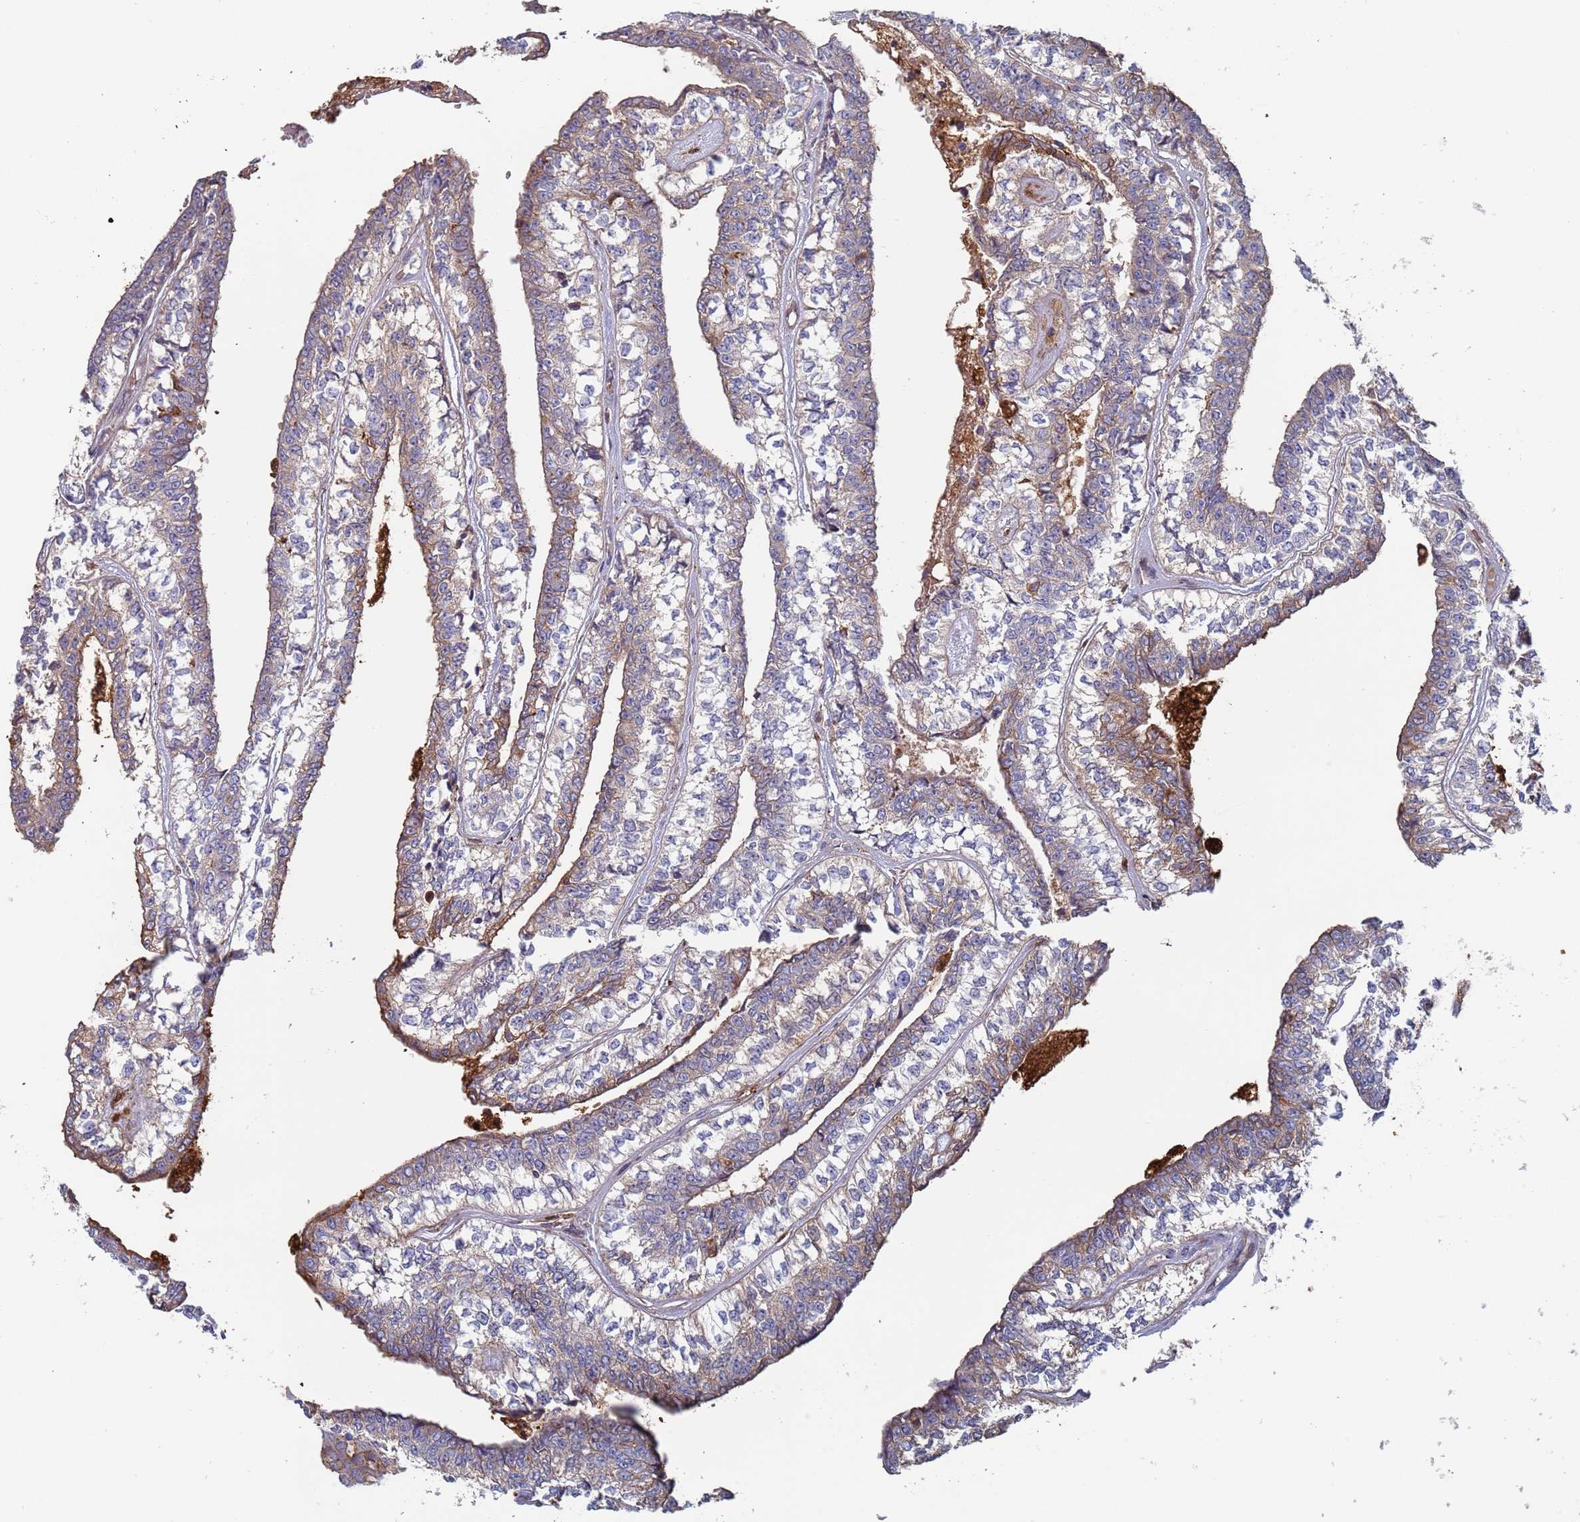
{"staining": {"intensity": "weak", "quantity": "25%-75%", "location": "cytoplasmic/membranous"}, "tissue": "head and neck cancer", "cell_type": "Tumor cells", "image_type": "cancer", "snomed": [{"axis": "morphology", "description": "Adenocarcinoma, NOS"}, {"axis": "topography", "description": "Head-Neck"}], "caption": "Immunohistochemistry (DAB) staining of human adenocarcinoma (head and neck) reveals weak cytoplasmic/membranous protein positivity in about 25%-75% of tumor cells.", "gene": "MALRD1", "patient": {"sex": "female", "age": 73}}